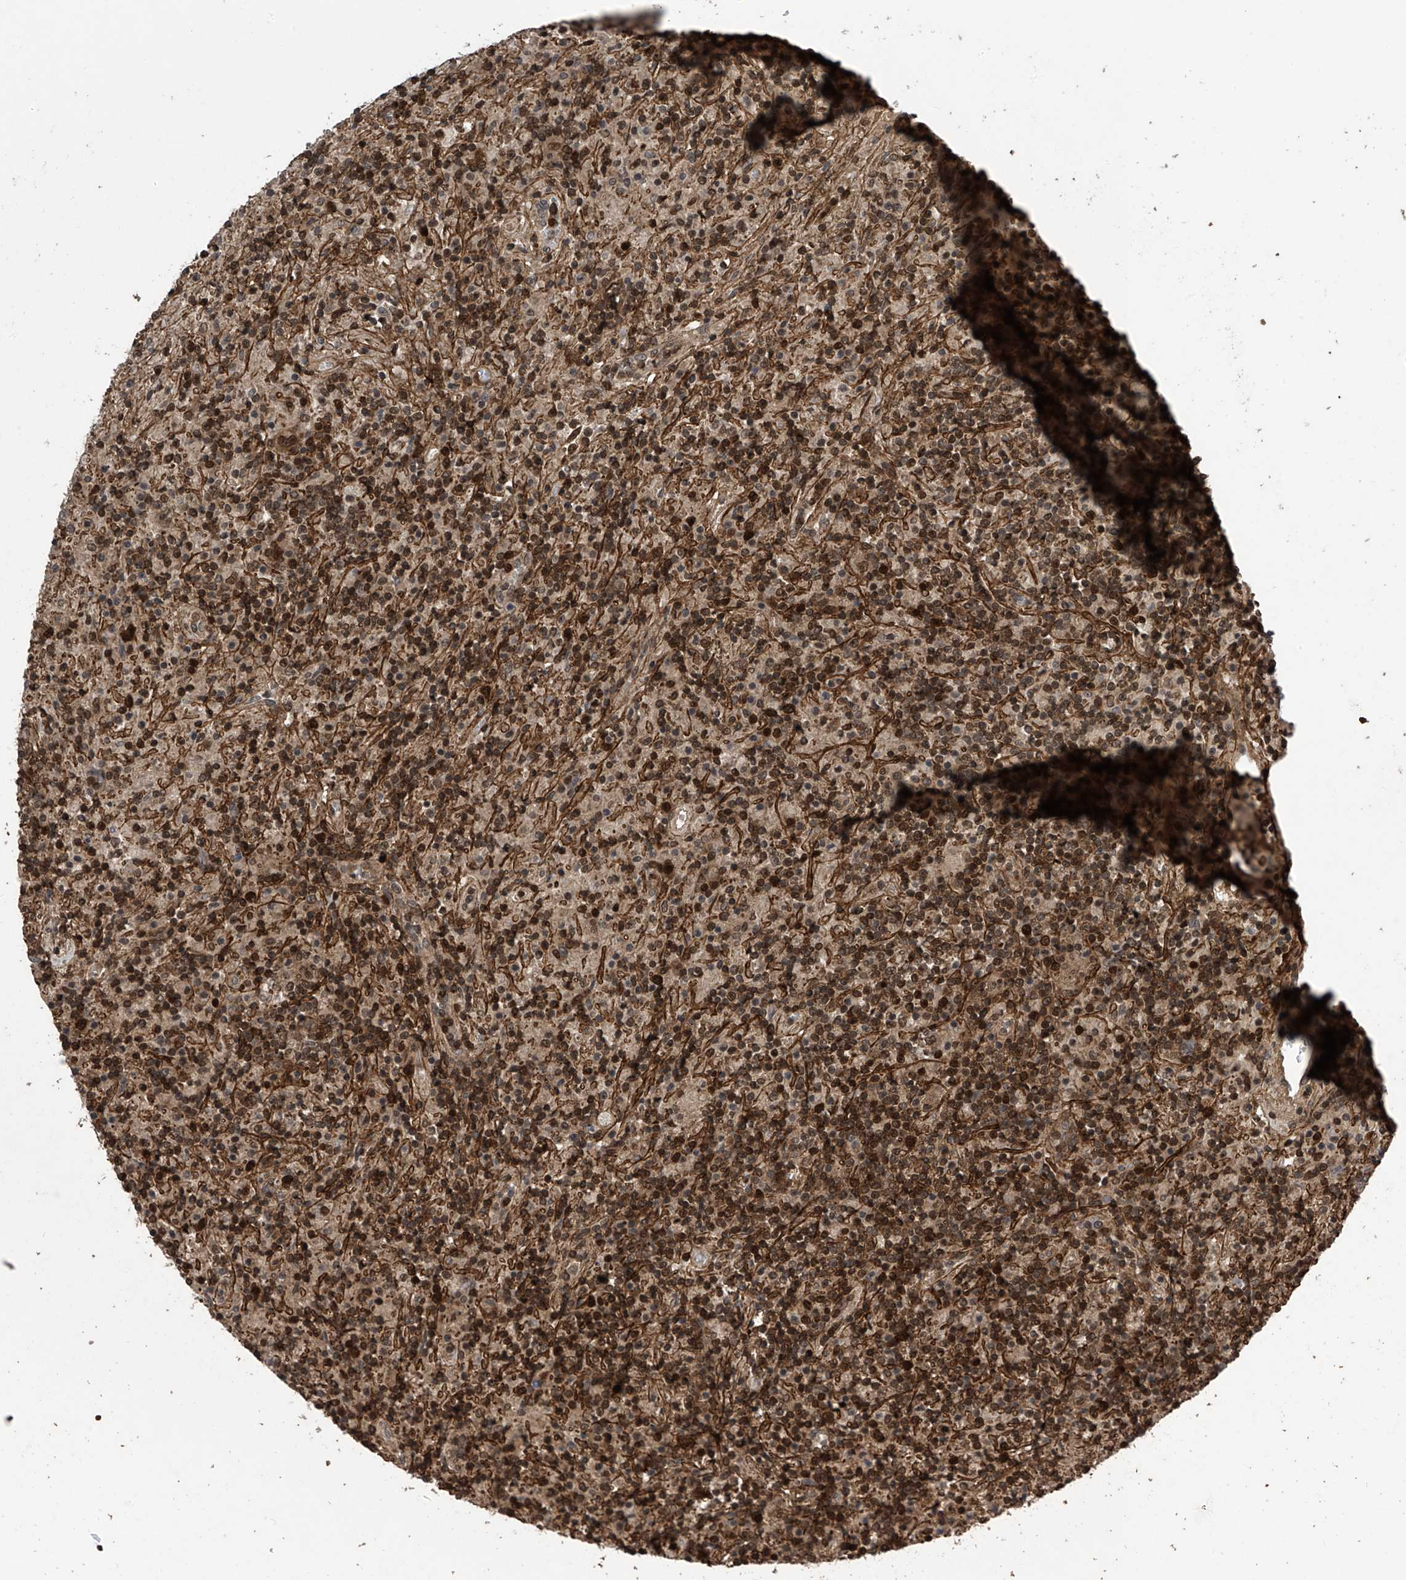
{"staining": {"intensity": "moderate", "quantity": ">75%", "location": "nuclear"}, "tissue": "lymphoma", "cell_type": "Tumor cells", "image_type": "cancer", "snomed": [{"axis": "morphology", "description": "Hodgkin's disease, NOS"}, {"axis": "topography", "description": "Lymph node"}], "caption": "IHC of human Hodgkin's disease reveals medium levels of moderate nuclear positivity in approximately >75% of tumor cells.", "gene": "DNAJC9", "patient": {"sex": "male", "age": 70}}